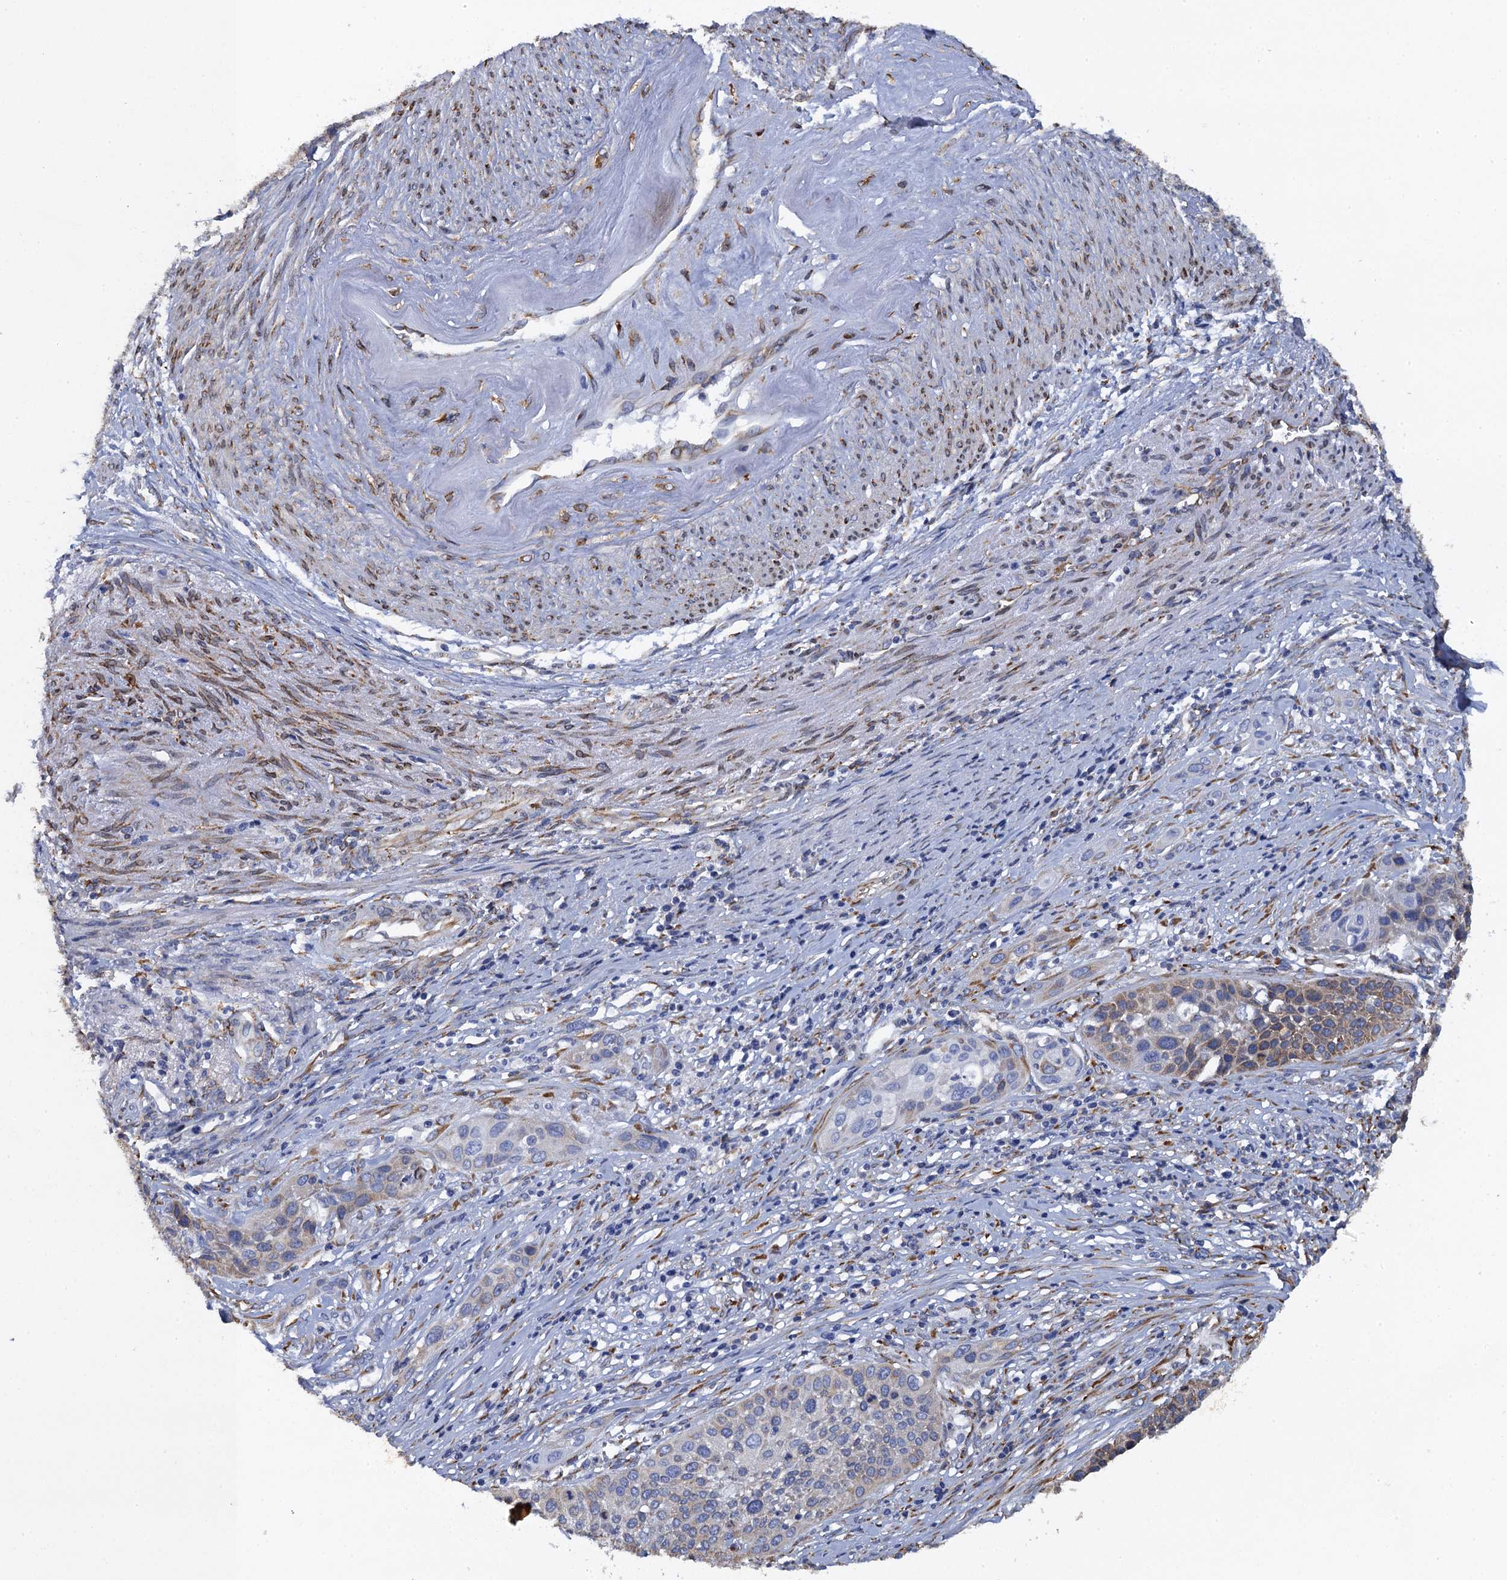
{"staining": {"intensity": "weak", "quantity": "25%-75%", "location": "cytoplasmic/membranous"}, "tissue": "cervical cancer", "cell_type": "Tumor cells", "image_type": "cancer", "snomed": [{"axis": "morphology", "description": "Squamous cell carcinoma, NOS"}, {"axis": "topography", "description": "Cervix"}], "caption": "Approximately 25%-75% of tumor cells in human cervical cancer show weak cytoplasmic/membranous protein expression as visualized by brown immunohistochemical staining.", "gene": "POGLUT3", "patient": {"sex": "female", "age": 34}}